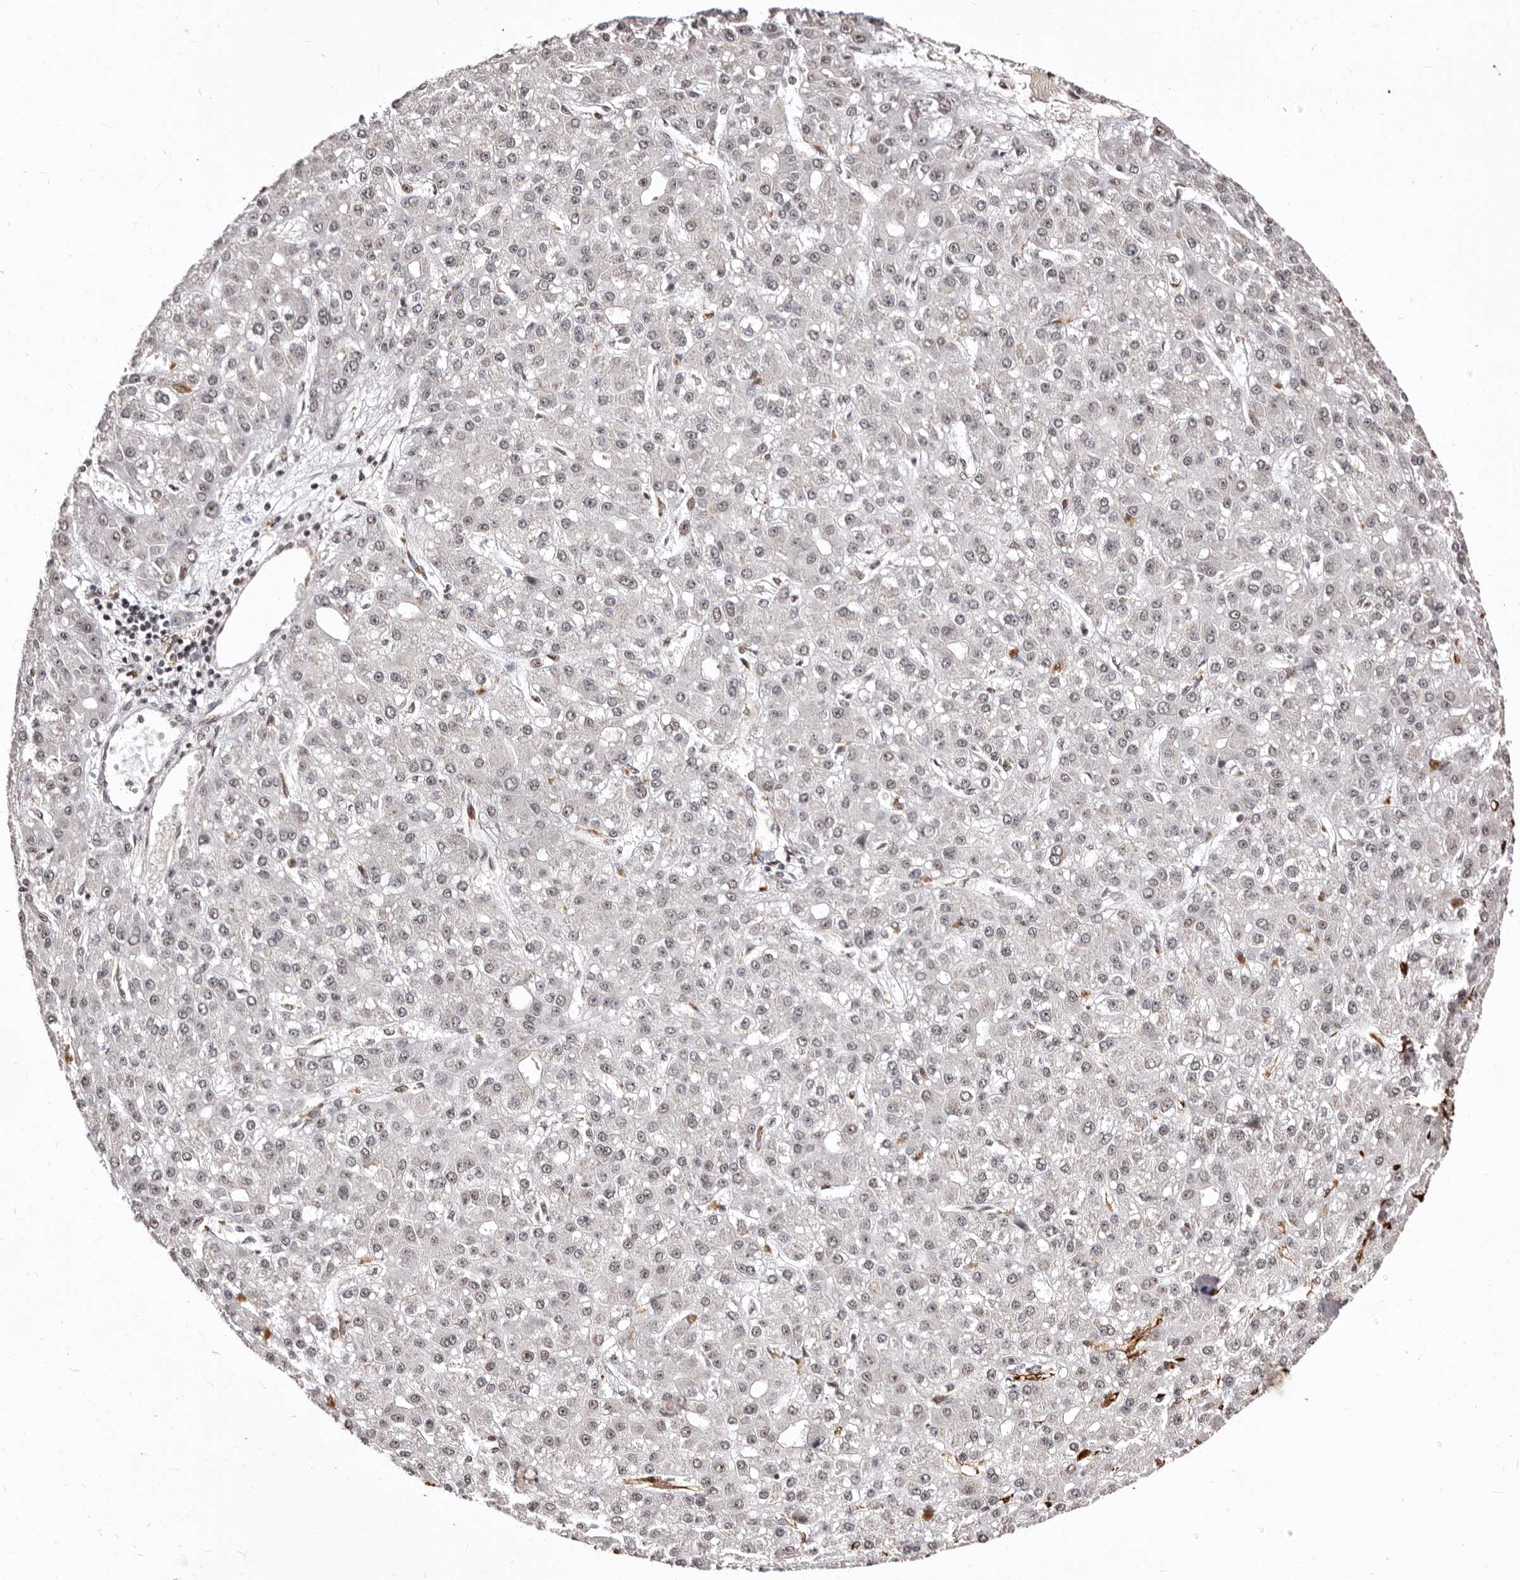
{"staining": {"intensity": "weak", "quantity": ">75%", "location": "nuclear"}, "tissue": "liver cancer", "cell_type": "Tumor cells", "image_type": "cancer", "snomed": [{"axis": "morphology", "description": "Carcinoma, Hepatocellular, NOS"}, {"axis": "topography", "description": "Liver"}], "caption": "Hepatocellular carcinoma (liver) stained with IHC demonstrates weak nuclear positivity in about >75% of tumor cells.", "gene": "ANAPC11", "patient": {"sex": "male", "age": 67}}